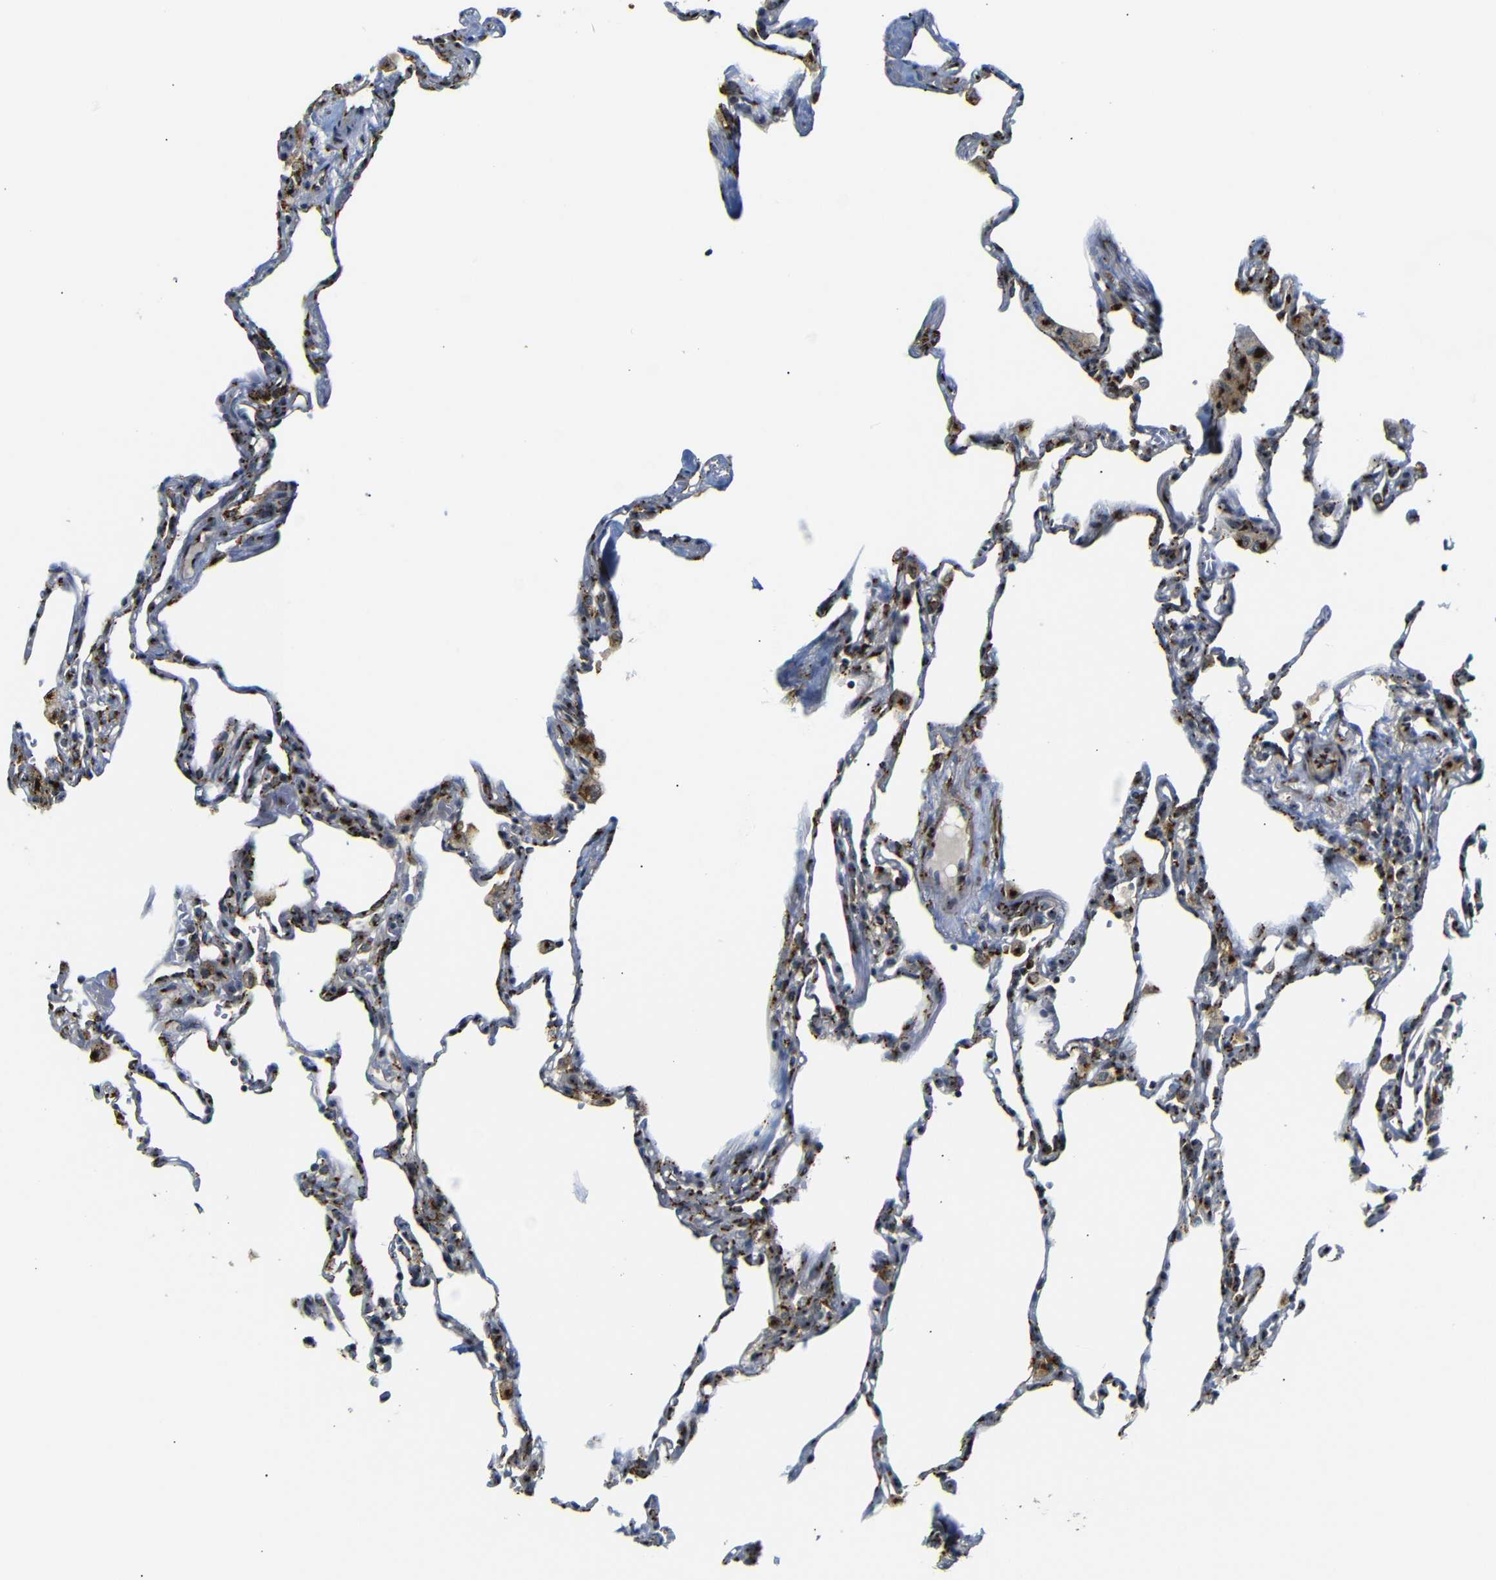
{"staining": {"intensity": "moderate", "quantity": "25%-75%", "location": "cytoplasmic/membranous"}, "tissue": "lung", "cell_type": "Alveolar cells", "image_type": "normal", "snomed": [{"axis": "morphology", "description": "Normal tissue, NOS"}, {"axis": "topography", "description": "Lung"}], "caption": "Alveolar cells demonstrate medium levels of moderate cytoplasmic/membranous expression in about 25%-75% of cells in benign lung.", "gene": "TGOLN2", "patient": {"sex": "male", "age": 59}}